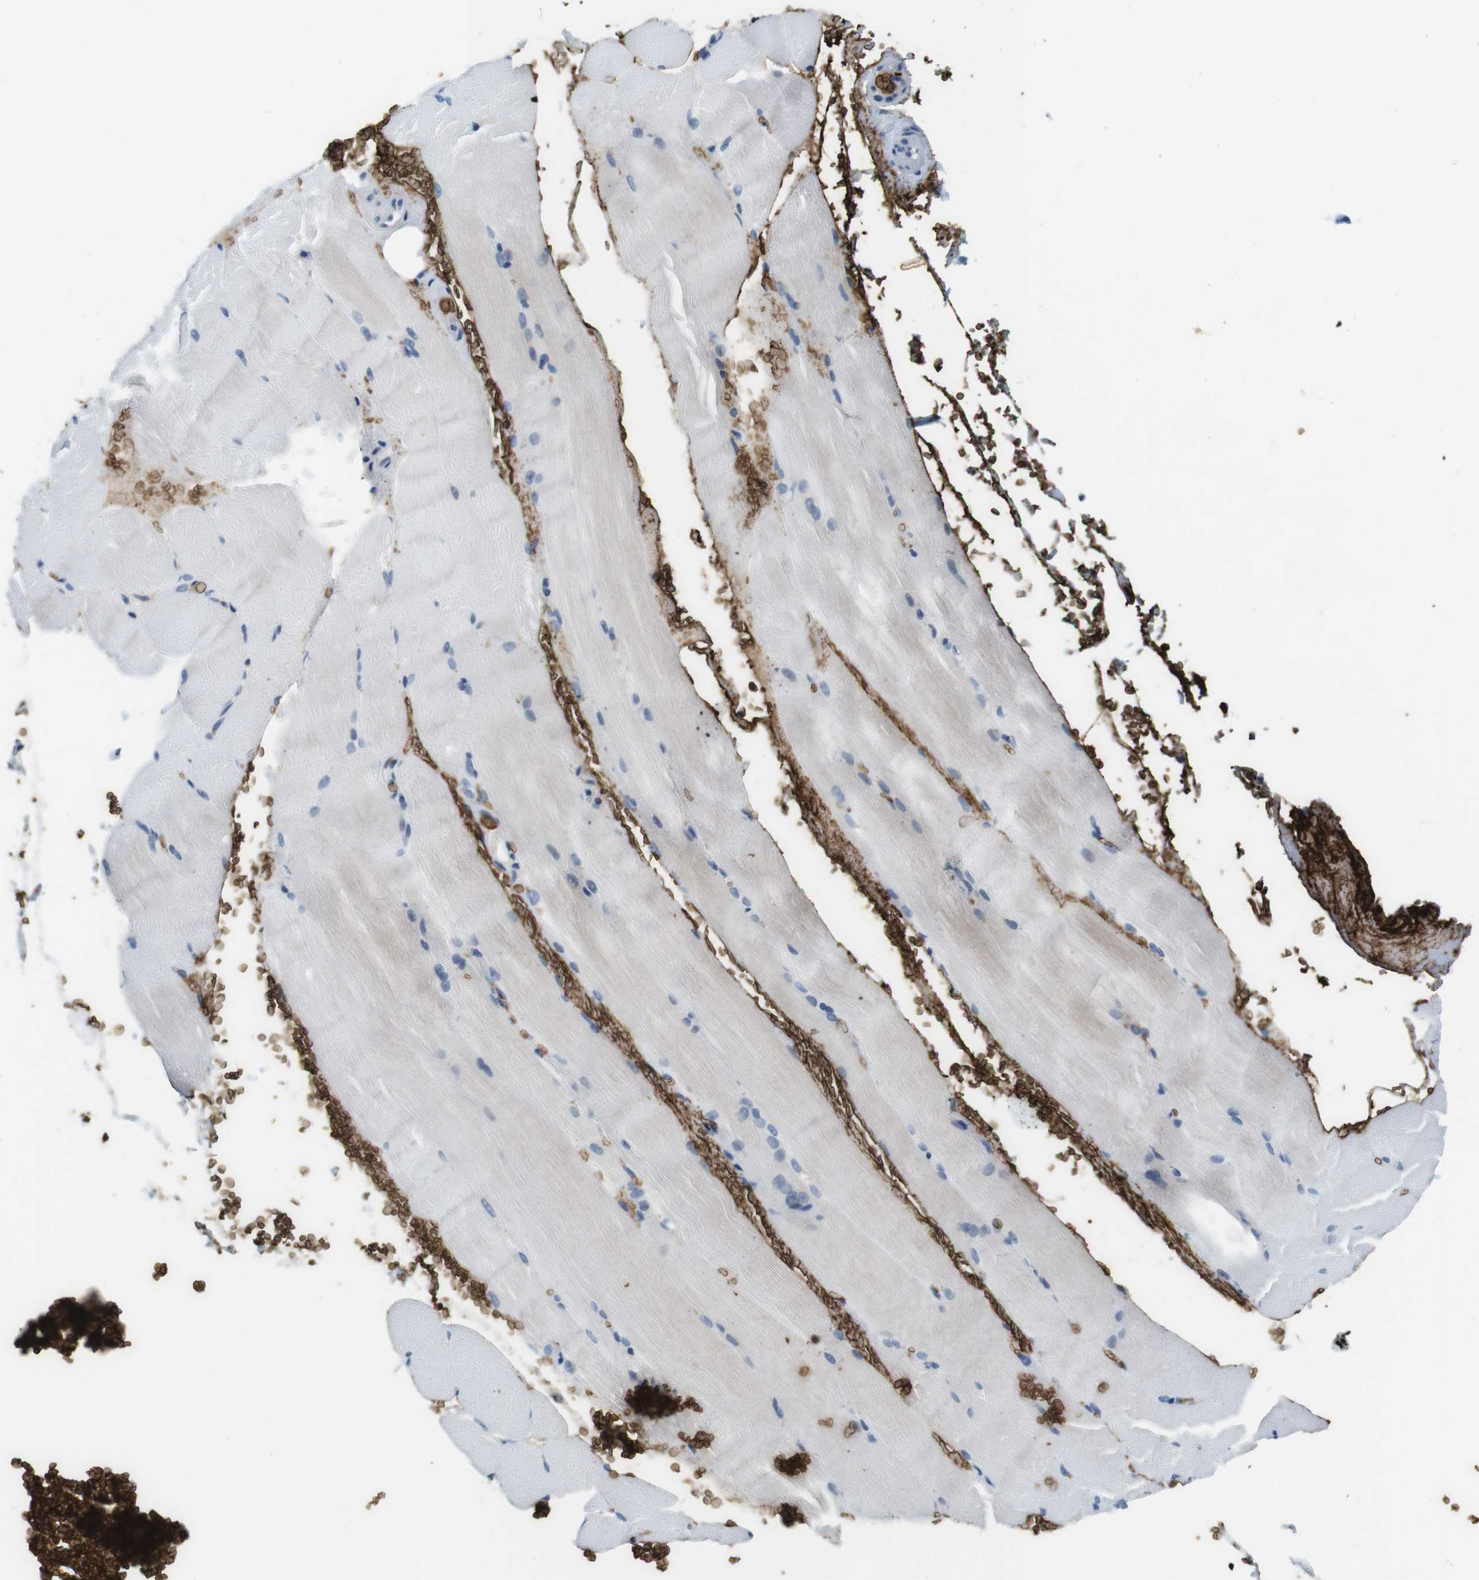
{"staining": {"intensity": "negative", "quantity": "none", "location": "none"}, "tissue": "skeletal muscle", "cell_type": "Myocytes", "image_type": "normal", "snomed": [{"axis": "morphology", "description": "Normal tissue, NOS"}, {"axis": "topography", "description": "Skeletal muscle"}, {"axis": "topography", "description": "Parathyroid gland"}], "caption": "Myocytes are negative for protein expression in normal human skeletal muscle. The staining was performed using DAB (3,3'-diaminobenzidine) to visualize the protein expression in brown, while the nuclei were stained in blue with hematoxylin (Magnification: 20x).", "gene": "SLC4A1", "patient": {"sex": "female", "age": 37}}